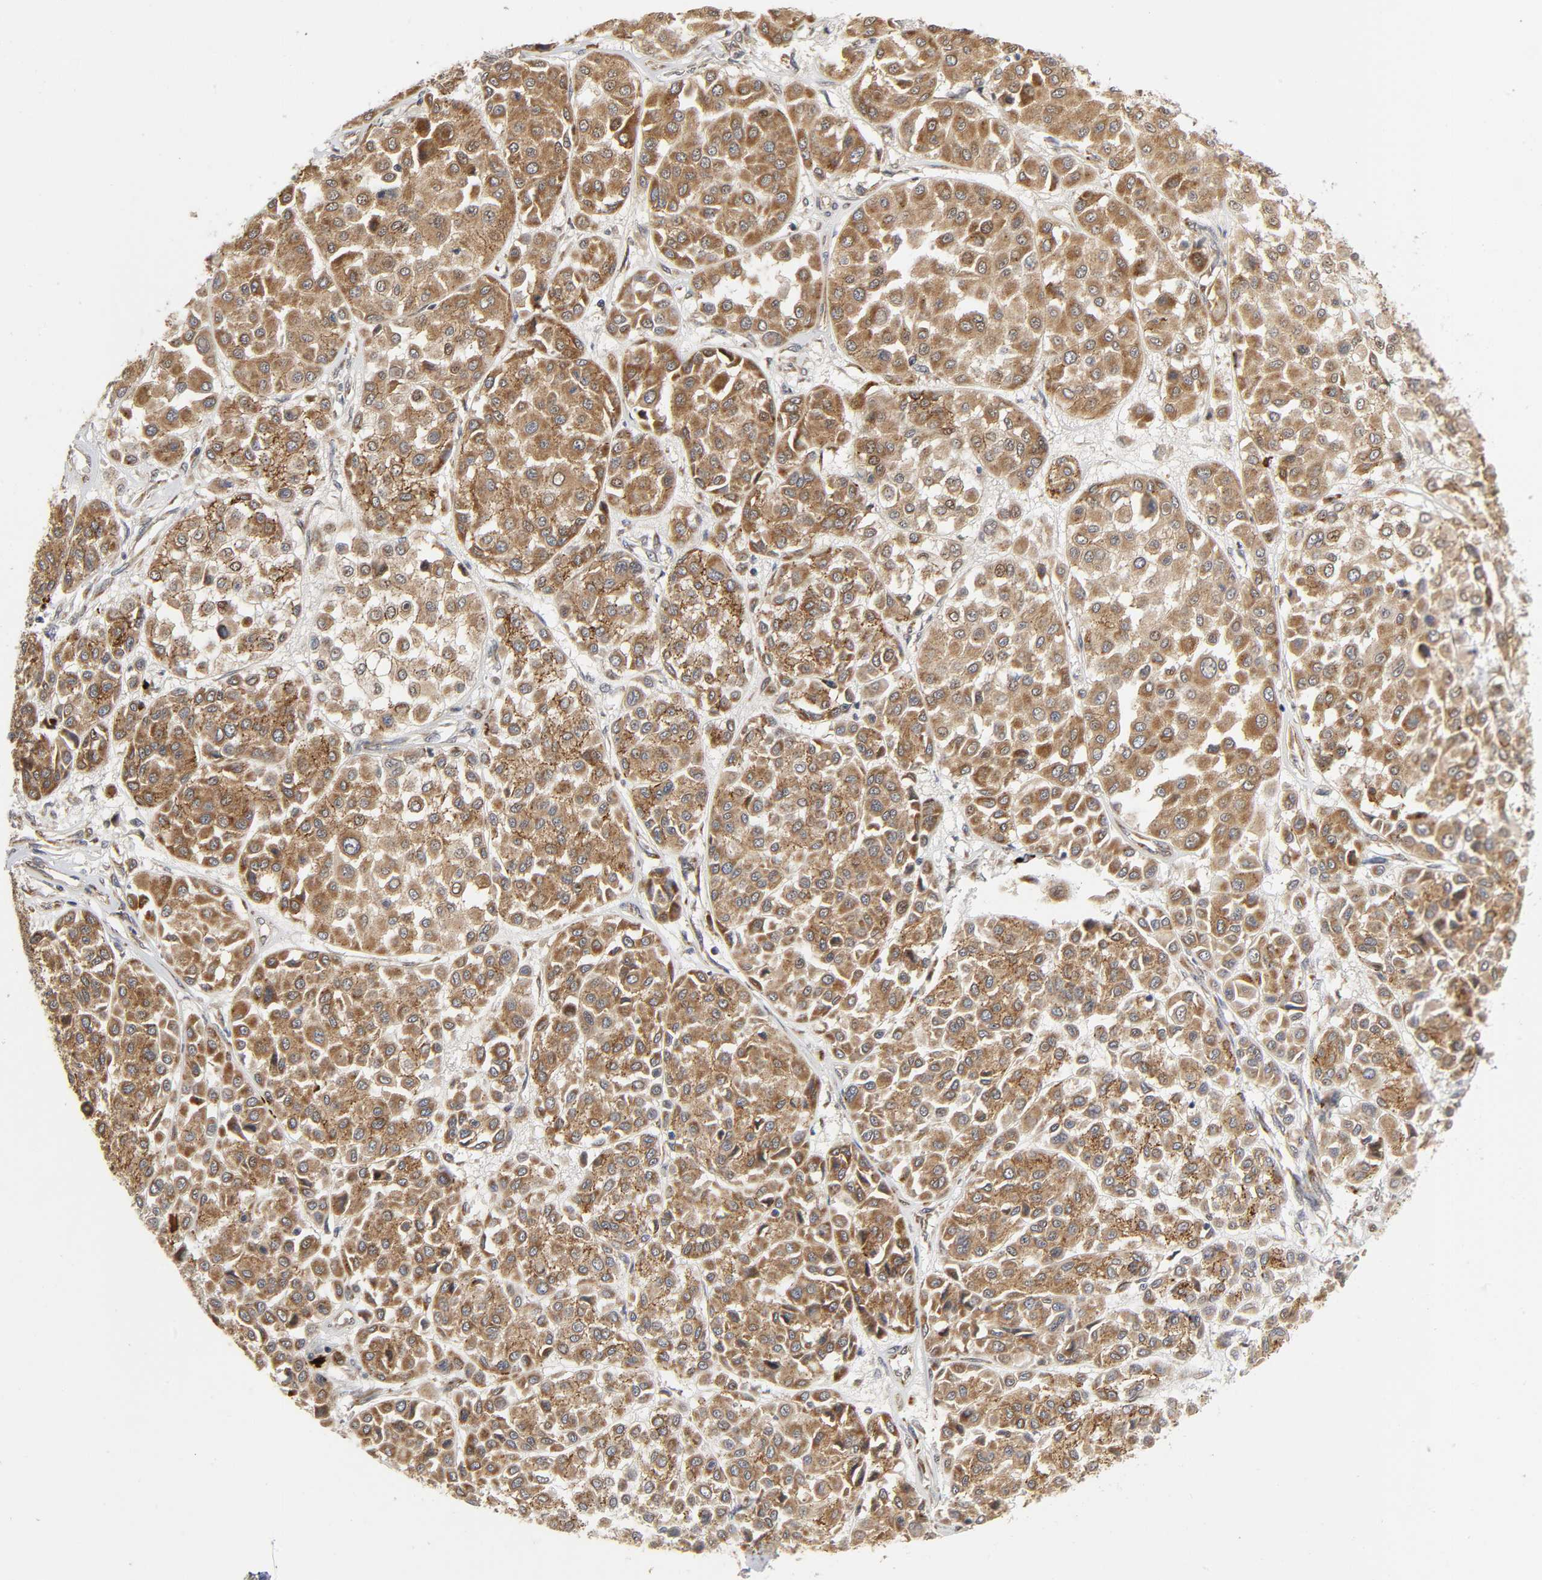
{"staining": {"intensity": "moderate", "quantity": ">75%", "location": "cytoplasmic/membranous"}, "tissue": "melanoma", "cell_type": "Tumor cells", "image_type": "cancer", "snomed": [{"axis": "morphology", "description": "Malignant melanoma, Metastatic site"}, {"axis": "topography", "description": "Soft tissue"}], "caption": "An image showing moderate cytoplasmic/membranous expression in approximately >75% of tumor cells in melanoma, as visualized by brown immunohistochemical staining.", "gene": "SLC30A9", "patient": {"sex": "male", "age": 41}}